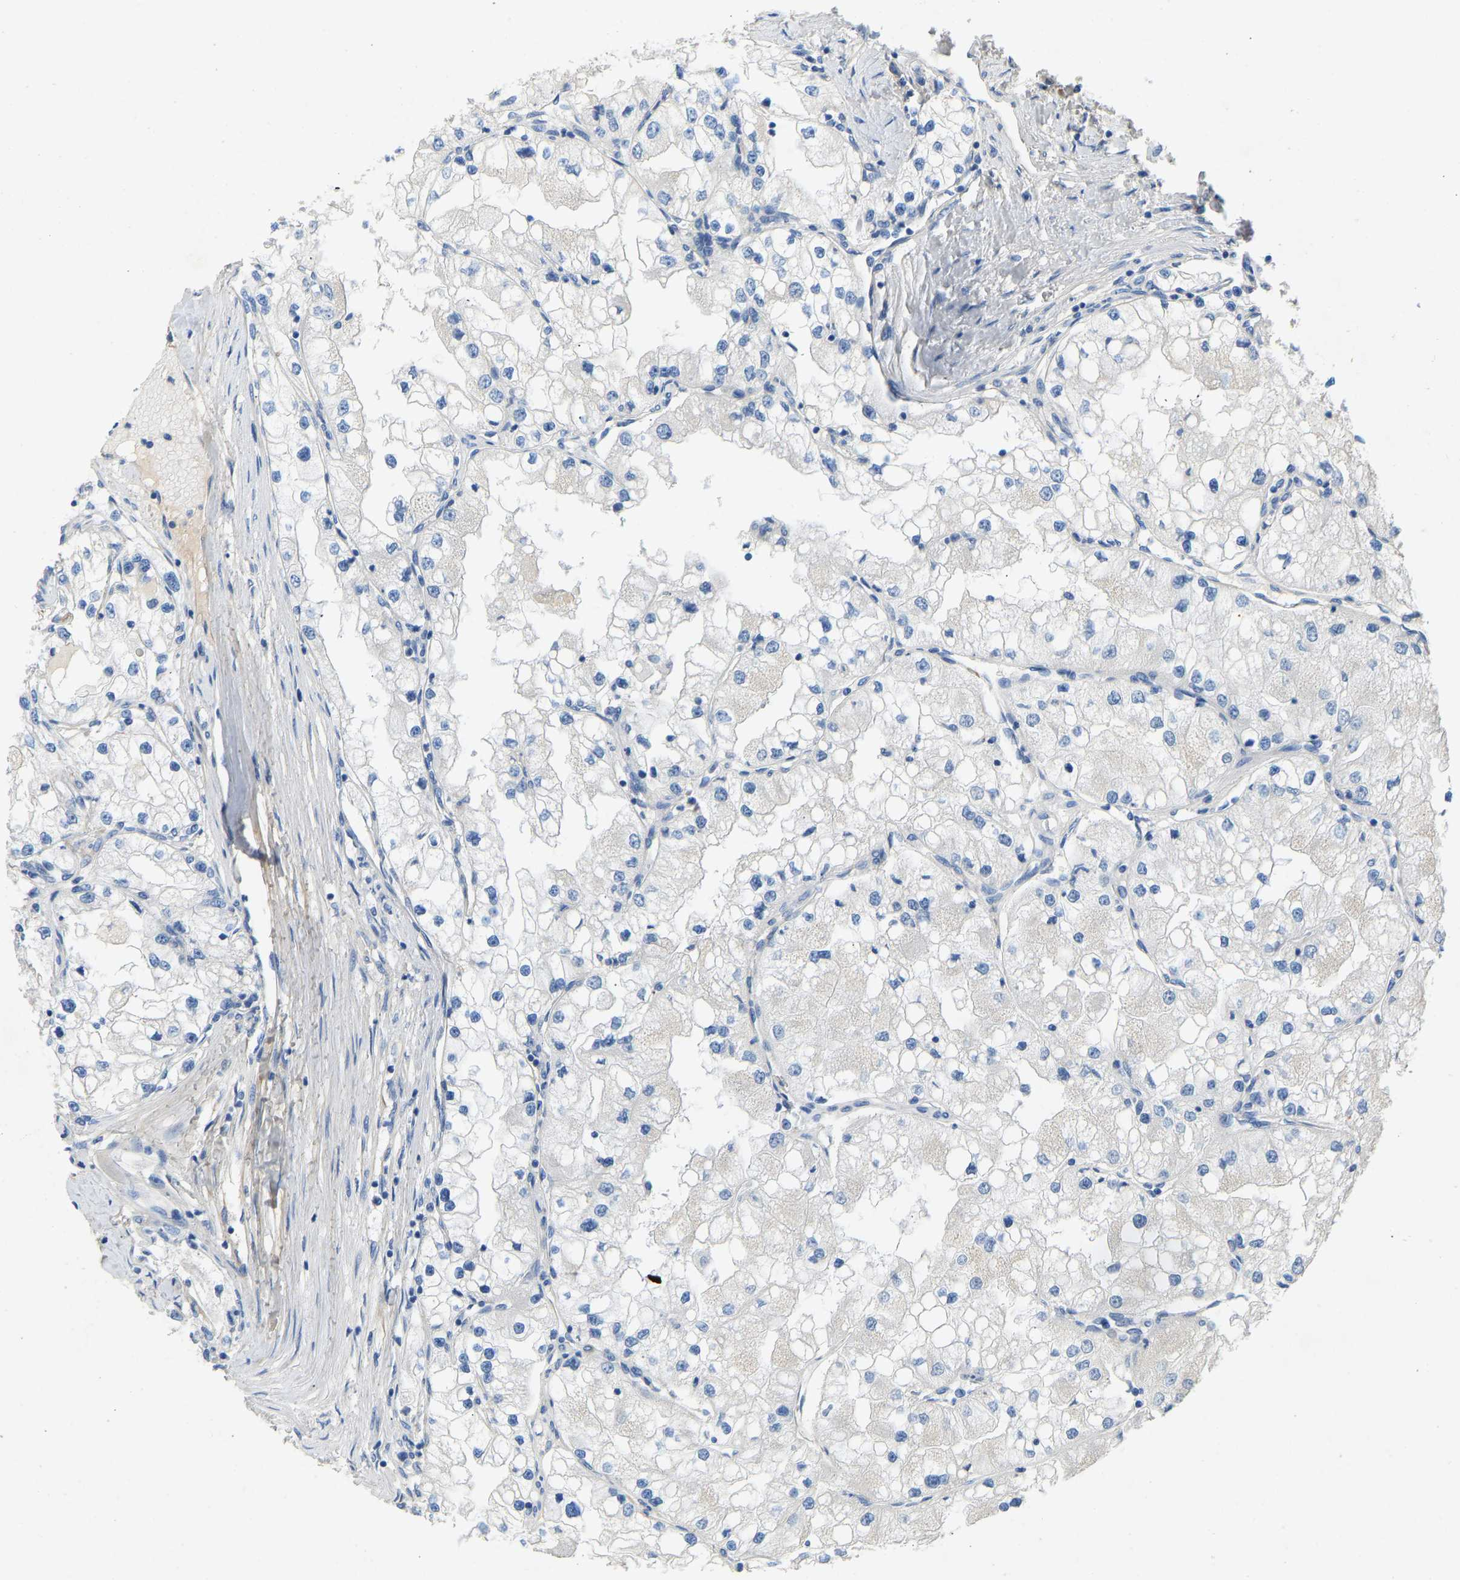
{"staining": {"intensity": "negative", "quantity": "none", "location": "none"}, "tissue": "renal cancer", "cell_type": "Tumor cells", "image_type": "cancer", "snomed": [{"axis": "morphology", "description": "Adenocarcinoma, NOS"}, {"axis": "topography", "description": "Kidney"}], "caption": "Immunohistochemistry (IHC) of human renal adenocarcinoma reveals no positivity in tumor cells.", "gene": "TECTA", "patient": {"sex": "male", "age": 68}}